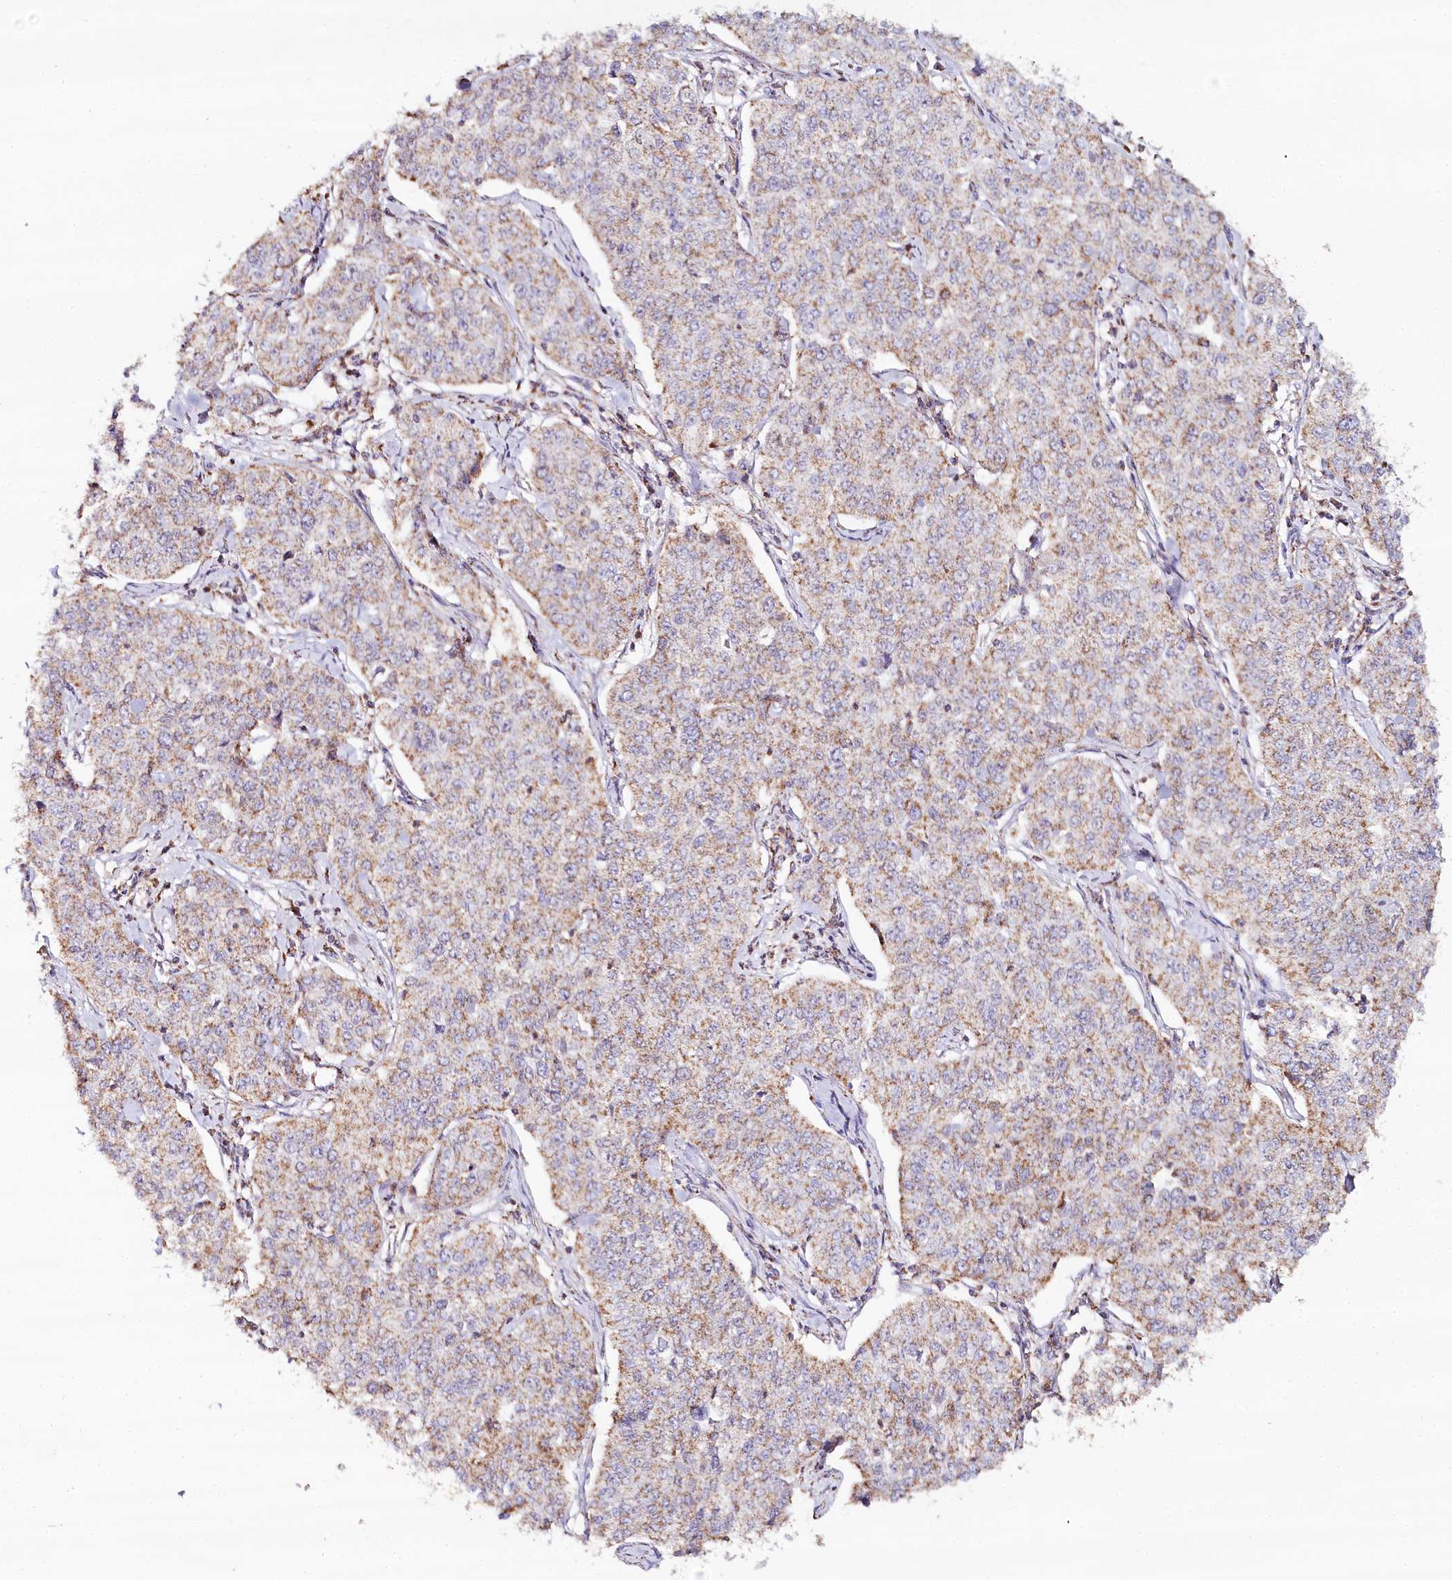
{"staining": {"intensity": "weak", "quantity": "25%-75%", "location": "cytoplasmic/membranous"}, "tissue": "cervical cancer", "cell_type": "Tumor cells", "image_type": "cancer", "snomed": [{"axis": "morphology", "description": "Squamous cell carcinoma, NOS"}, {"axis": "topography", "description": "Cervix"}], "caption": "This photomicrograph demonstrates cervical cancer (squamous cell carcinoma) stained with IHC to label a protein in brown. The cytoplasmic/membranous of tumor cells show weak positivity for the protein. Nuclei are counter-stained blue.", "gene": "MMP25", "patient": {"sex": "female", "age": 35}}